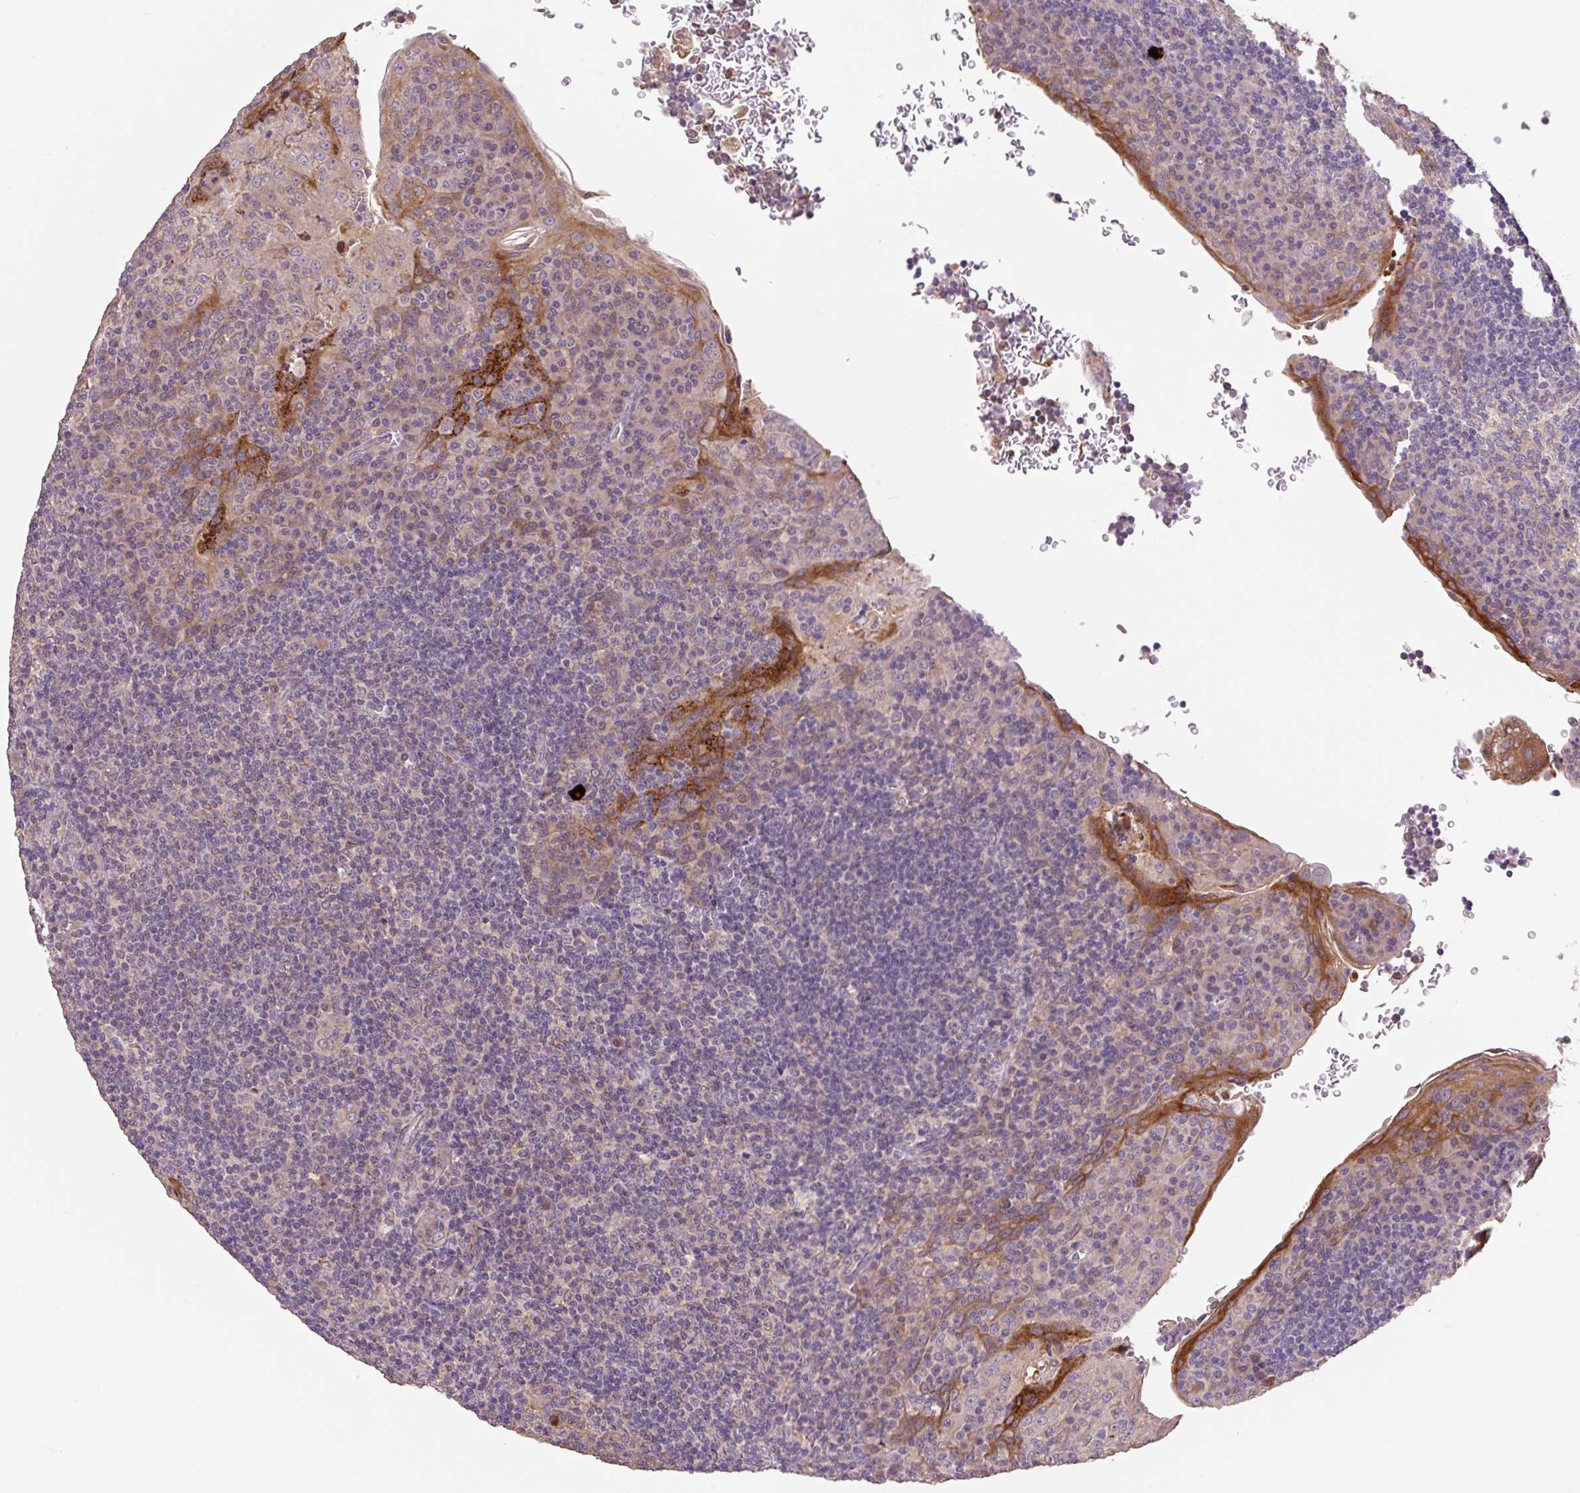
{"staining": {"intensity": "weak", "quantity": ">75%", "location": "cytoplasmic/membranous"}, "tissue": "tonsil", "cell_type": "Germinal center cells", "image_type": "normal", "snomed": [{"axis": "morphology", "description": "Normal tissue, NOS"}, {"axis": "topography", "description": "Tonsil"}], "caption": "This photomicrograph exhibits immunohistochemistry (IHC) staining of unremarkable tonsil, with low weak cytoplasmic/membranous expression in approximately >75% of germinal center cells.", "gene": "COX8A", "patient": {"sex": "male", "age": 17}}